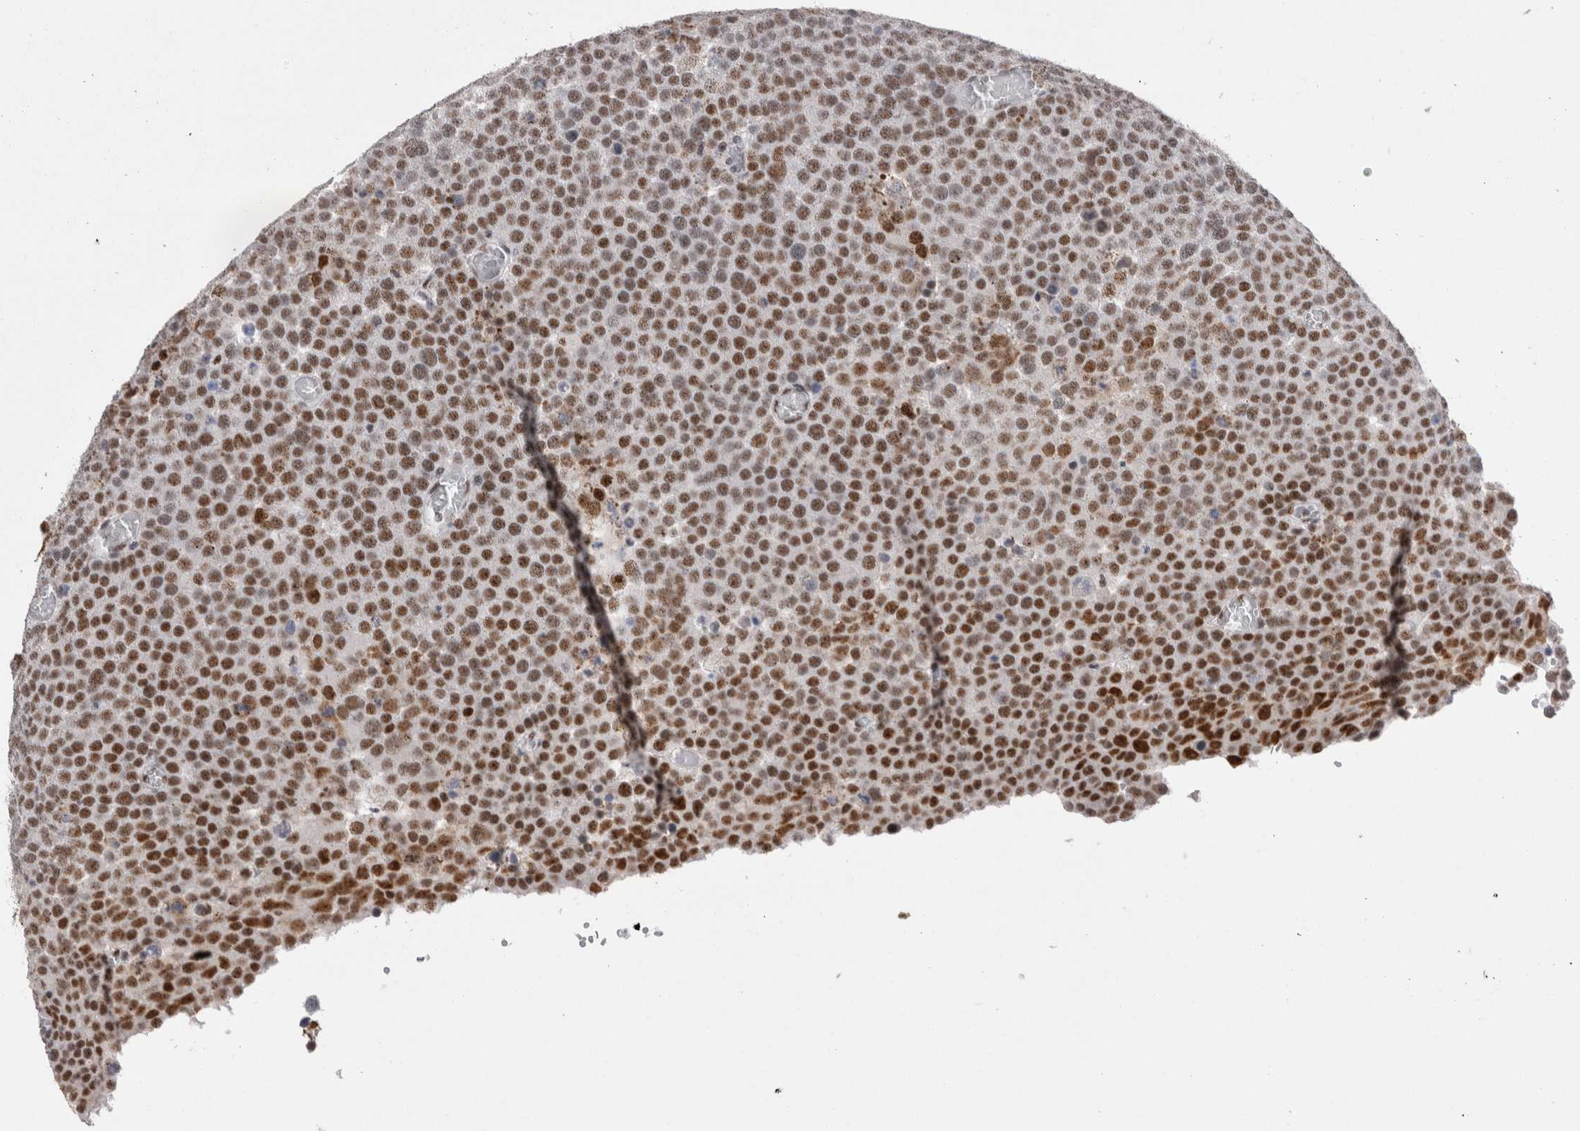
{"staining": {"intensity": "strong", "quantity": ">75%", "location": "nuclear"}, "tissue": "testis cancer", "cell_type": "Tumor cells", "image_type": "cancer", "snomed": [{"axis": "morphology", "description": "Seminoma, NOS"}, {"axis": "topography", "description": "Testis"}], "caption": "Testis cancer (seminoma) stained with a brown dye displays strong nuclear positive expression in about >75% of tumor cells.", "gene": "RBM6", "patient": {"sex": "male", "age": 71}}